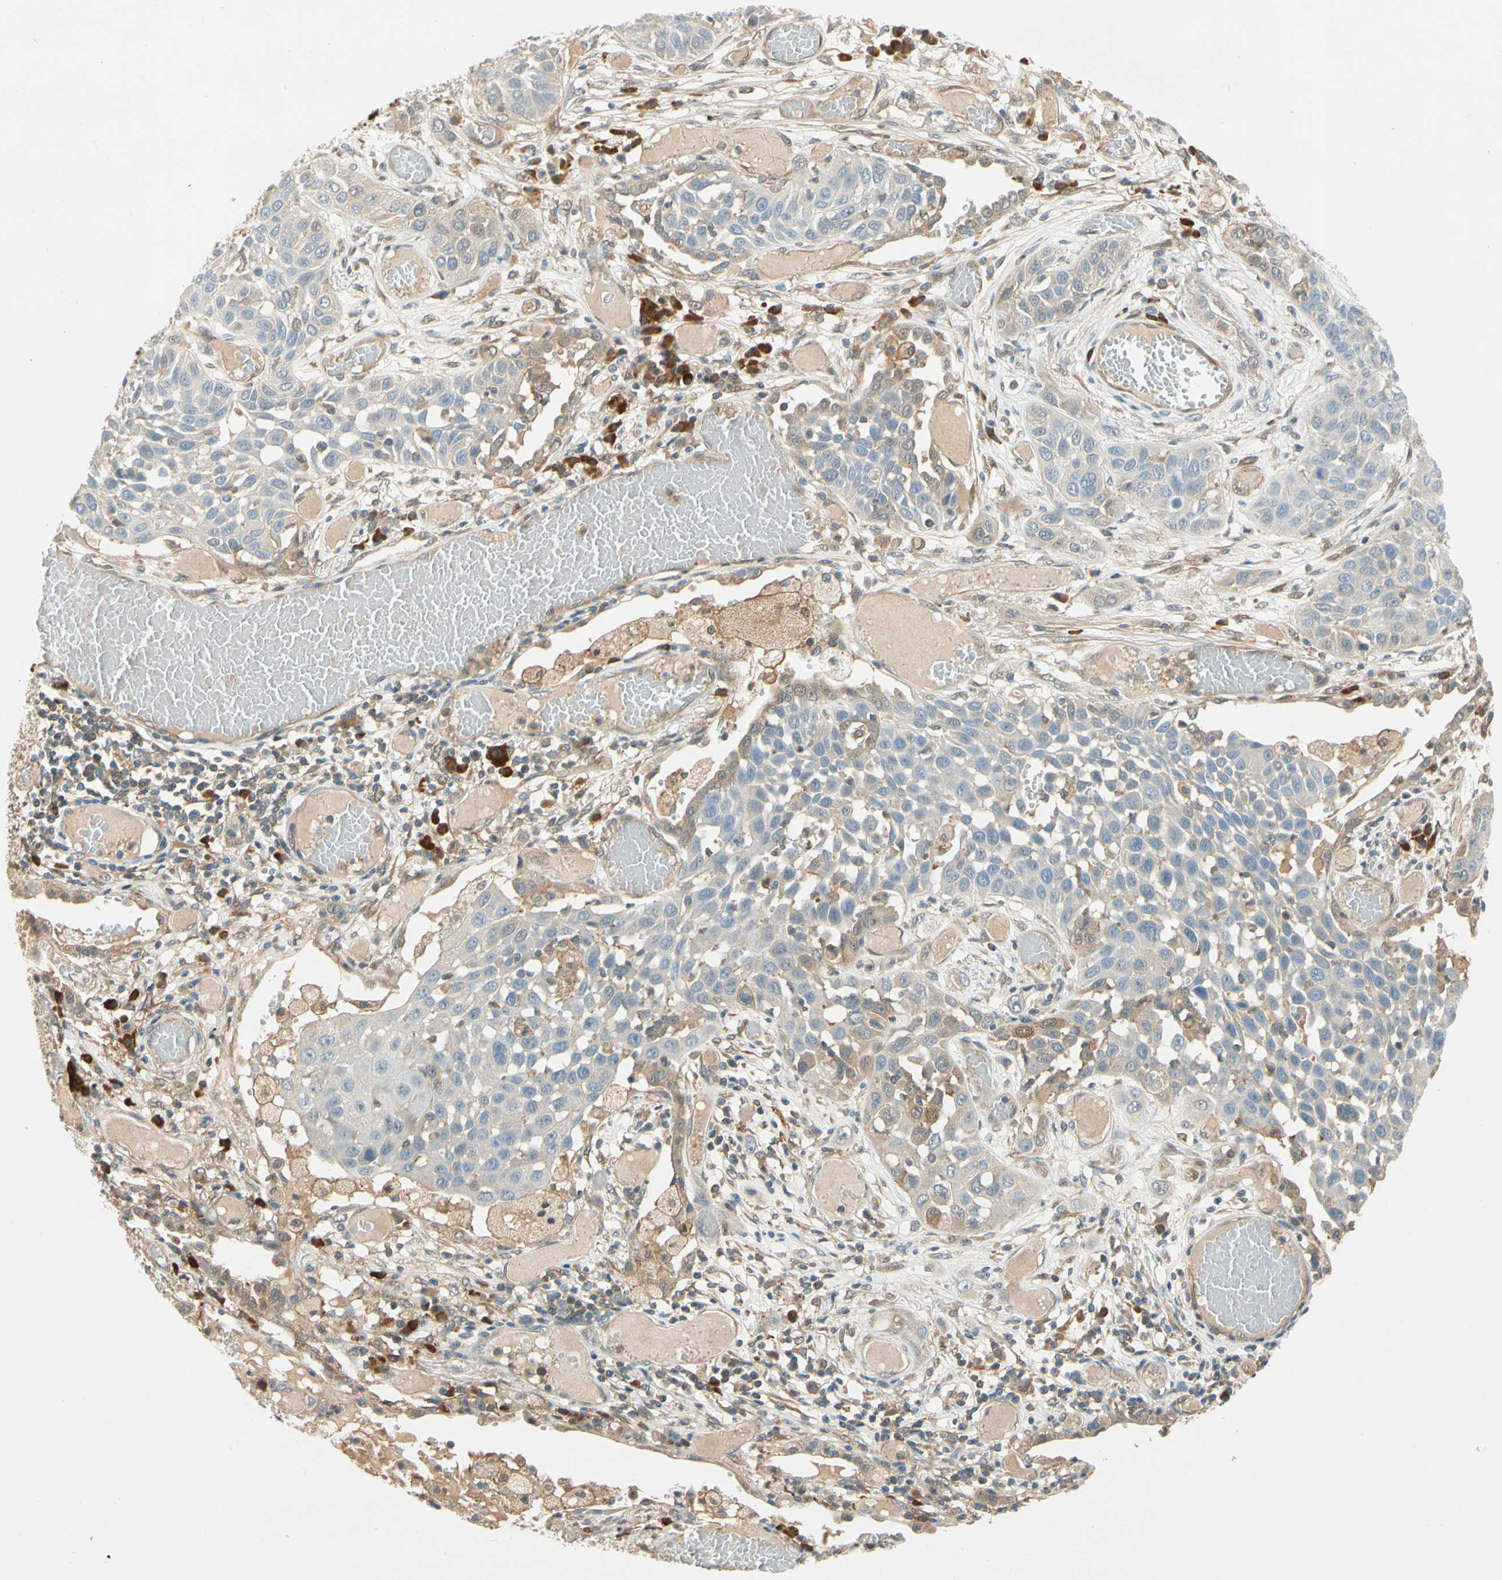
{"staining": {"intensity": "weak", "quantity": "25%-75%", "location": "cytoplasmic/membranous"}, "tissue": "lung cancer", "cell_type": "Tumor cells", "image_type": "cancer", "snomed": [{"axis": "morphology", "description": "Squamous cell carcinoma, NOS"}, {"axis": "topography", "description": "Lung"}], "caption": "A high-resolution photomicrograph shows immunohistochemistry staining of squamous cell carcinoma (lung), which exhibits weak cytoplasmic/membranous staining in about 25%-75% of tumor cells.", "gene": "WIPI1", "patient": {"sex": "male", "age": 71}}